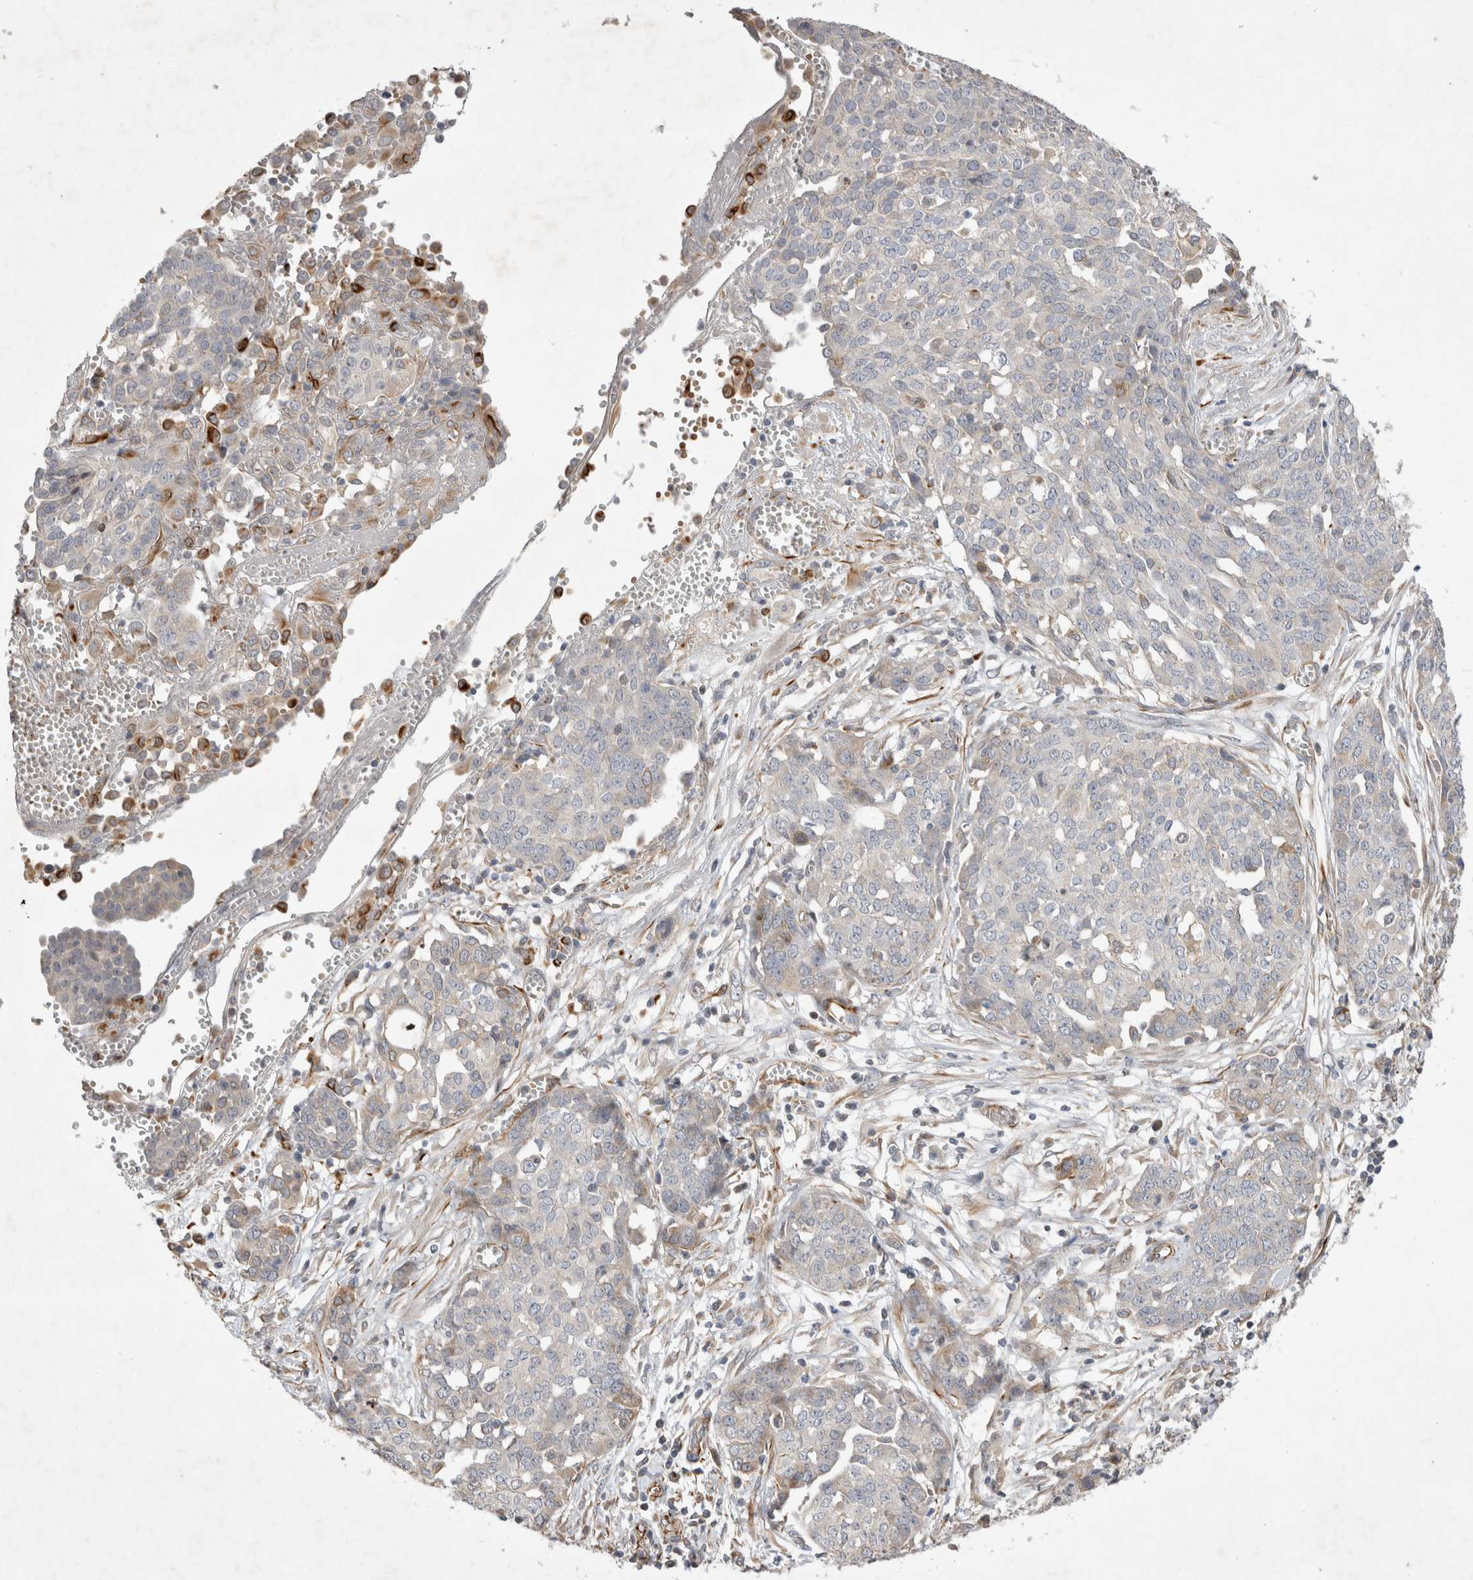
{"staining": {"intensity": "negative", "quantity": "none", "location": "none"}, "tissue": "ovarian cancer", "cell_type": "Tumor cells", "image_type": "cancer", "snomed": [{"axis": "morphology", "description": "Cystadenocarcinoma, serous, NOS"}, {"axis": "topography", "description": "Soft tissue"}, {"axis": "topography", "description": "Ovary"}], "caption": "High power microscopy image of an immunohistochemistry (IHC) micrograph of serous cystadenocarcinoma (ovarian), revealing no significant positivity in tumor cells.", "gene": "NMU", "patient": {"sex": "female", "age": 57}}